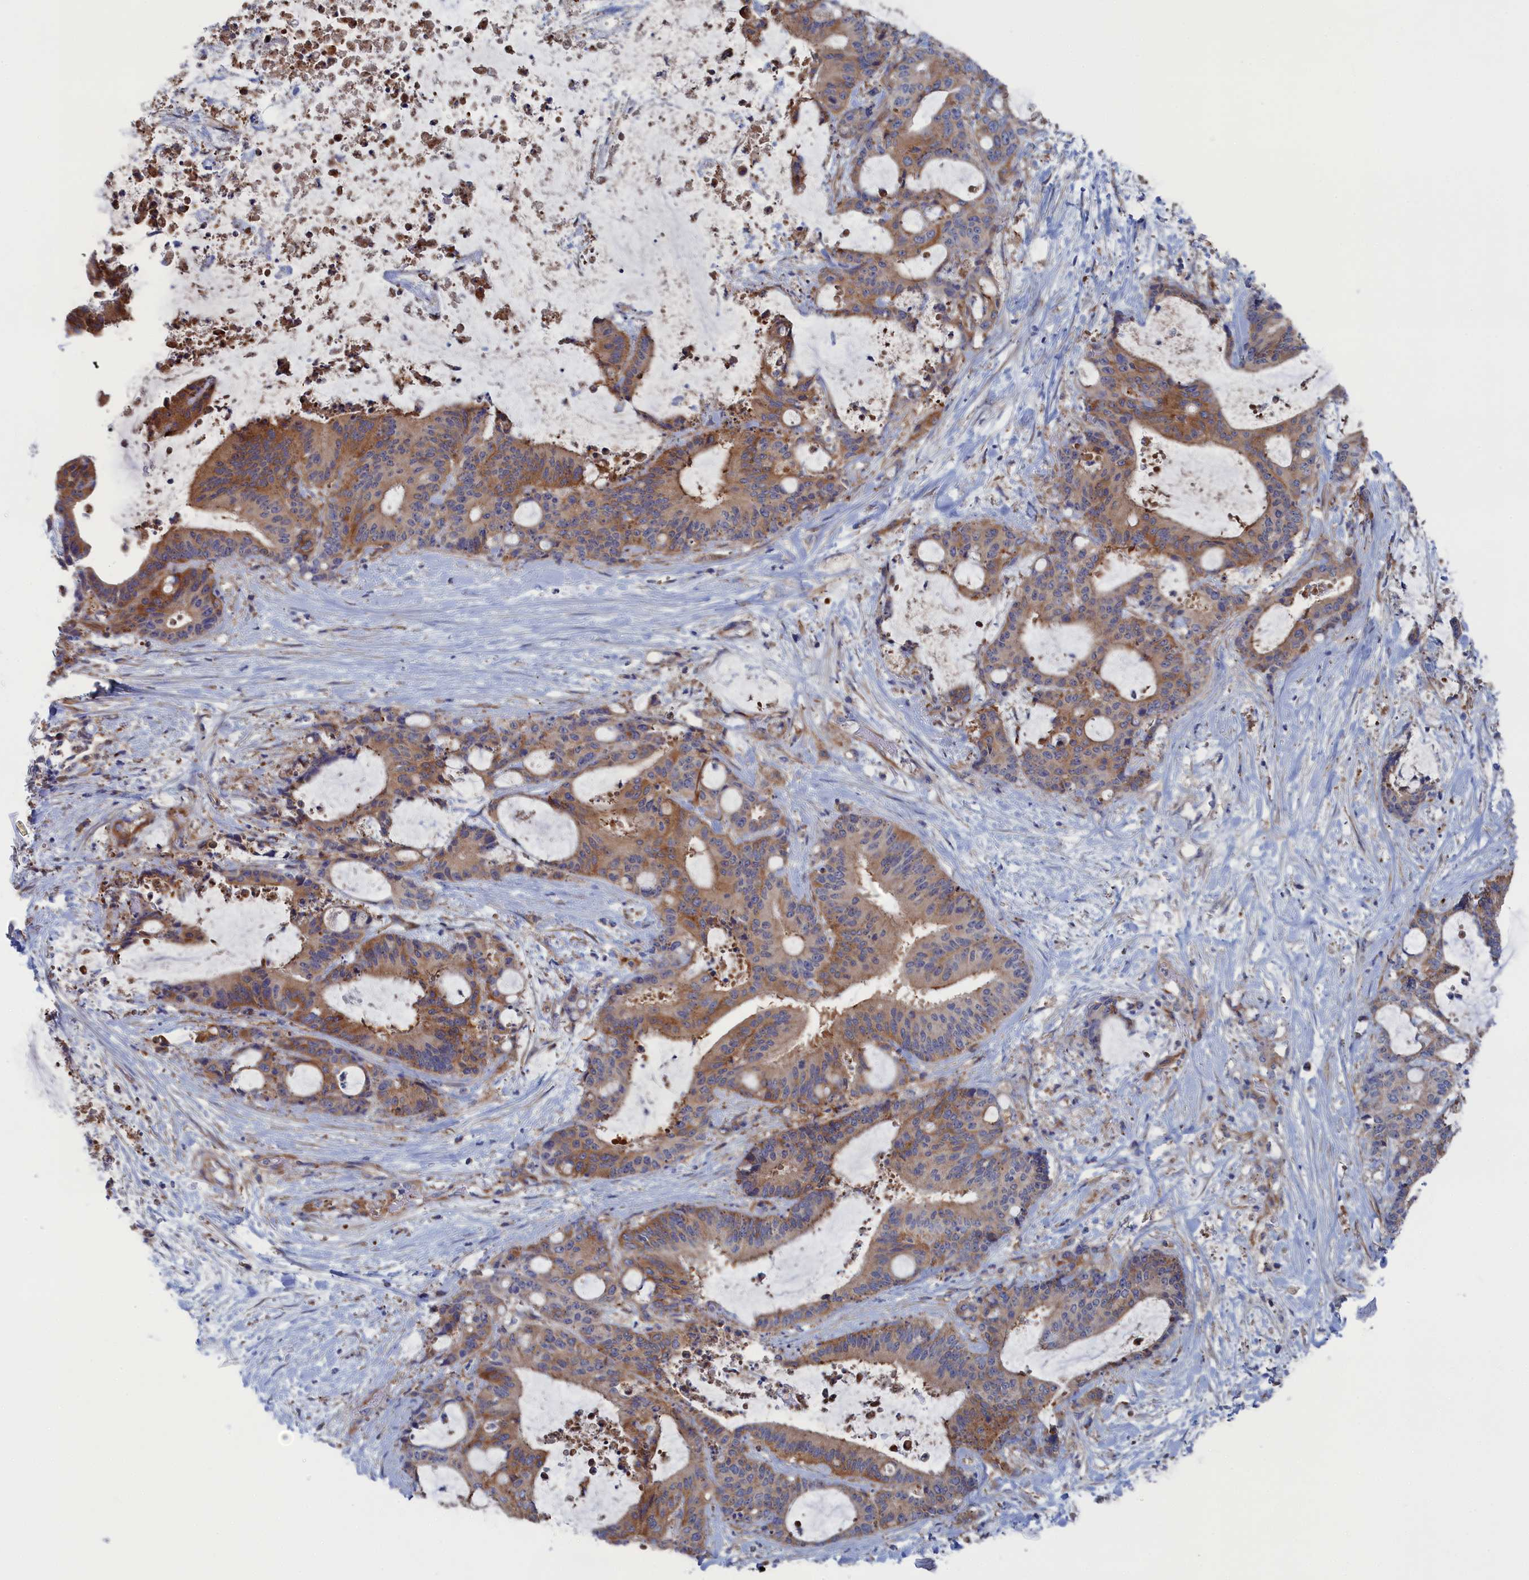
{"staining": {"intensity": "moderate", "quantity": "<25%", "location": "cytoplasmic/membranous"}, "tissue": "liver cancer", "cell_type": "Tumor cells", "image_type": "cancer", "snomed": [{"axis": "morphology", "description": "Normal tissue, NOS"}, {"axis": "morphology", "description": "Cholangiocarcinoma"}, {"axis": "topography", "description": "Liver"}, {"axis": "topography", "description": "Peripheral nerve tissue"}], "caption": "Immunohistochemistry staining of liver cholangiocarcinoma, which demonstrates low levels of moderate cytoplasmic/membranous positivity in approximately <25% of tumor cells indicating moderate cytoplasmic/membranous protein positivity. The staining was performed using DAB (3,3'-diaminobenzidine) (brown) for protein detection and nuclei were counterstained in hematoxylin (blue).", "gene": "FILIP1L", "patient": {"sex": "female", "age": 73}}